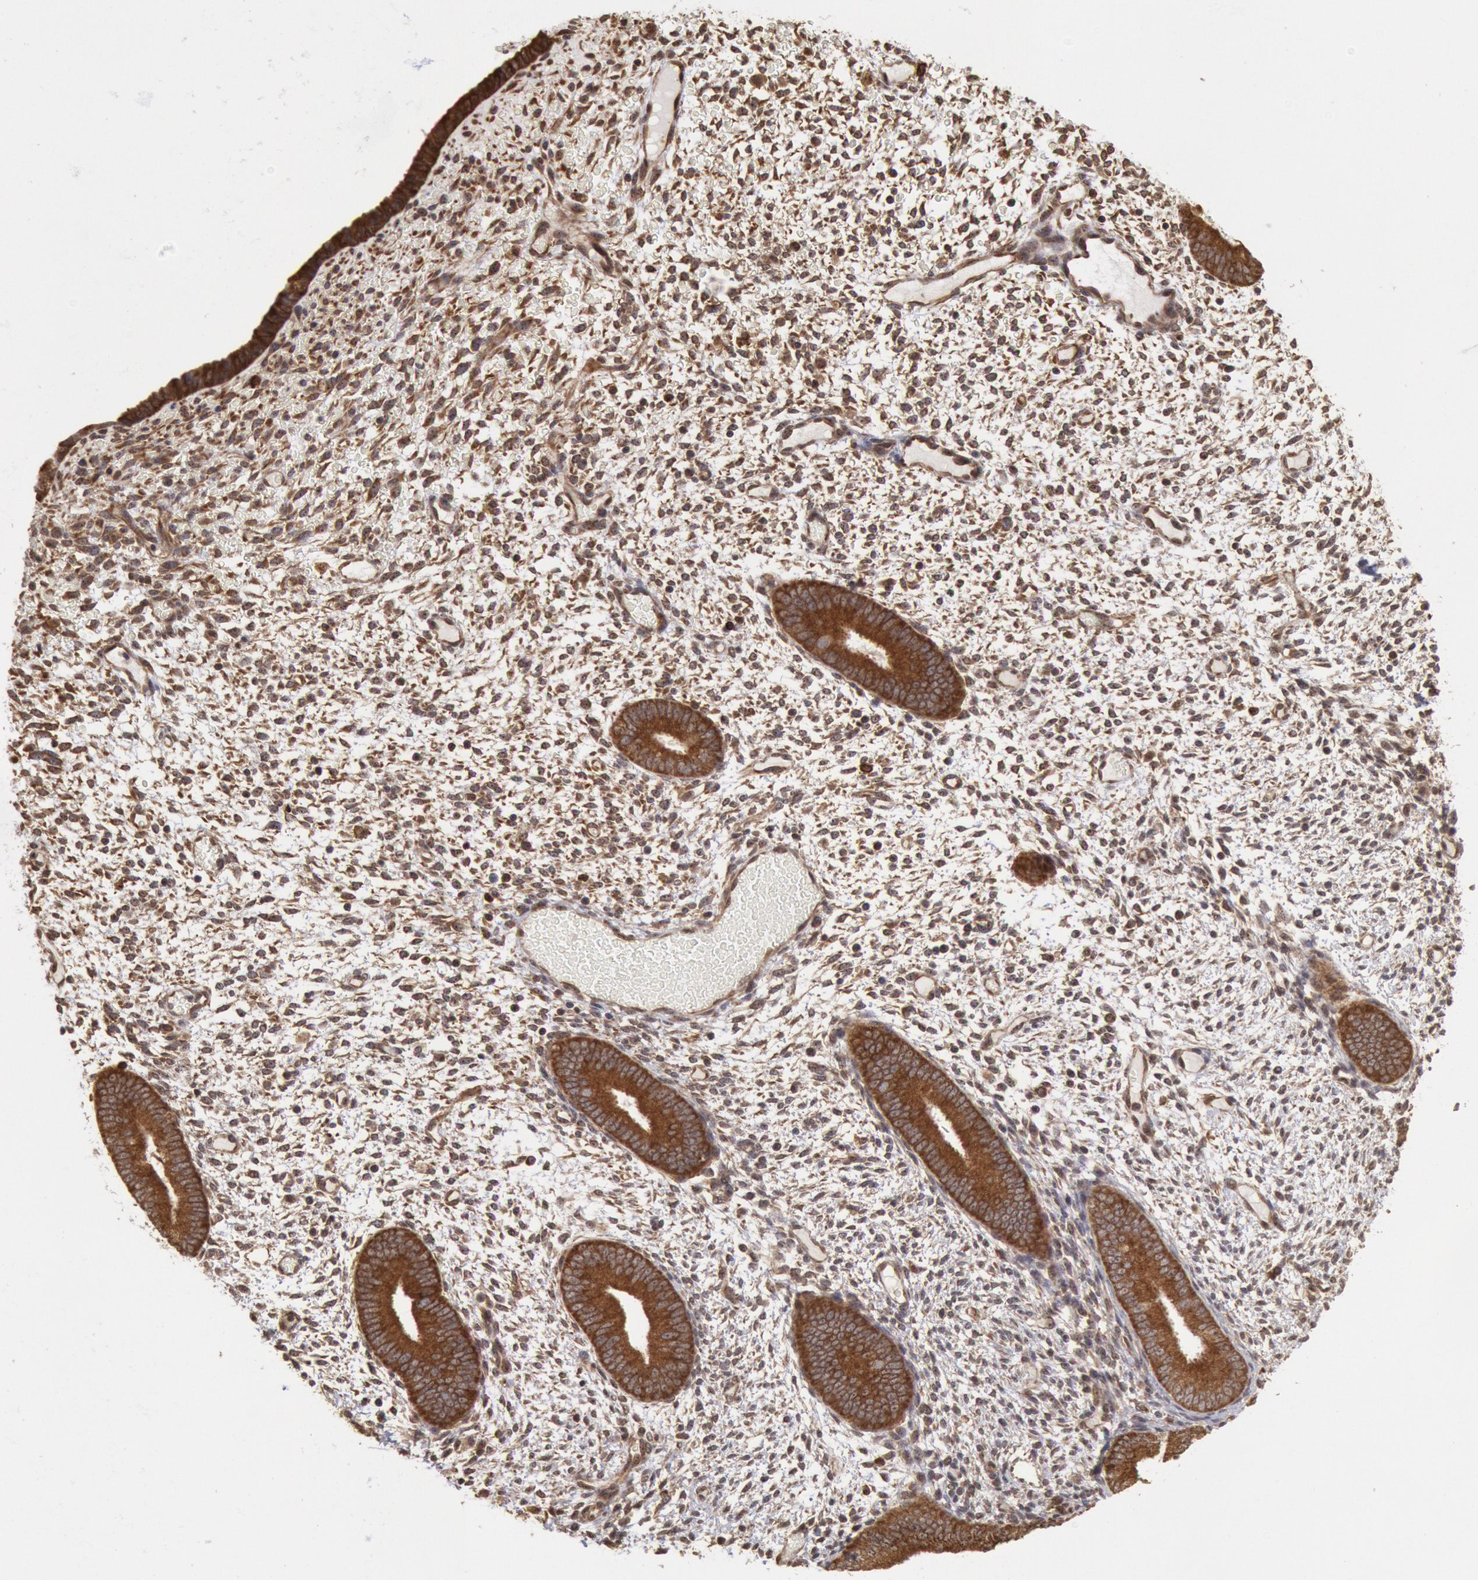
{"staining": {"intensity": "weak", "quantity": "25%-75%", "location": "cytoplasmic/membranous"}, "tissue": "endometrium", "cell_type": "Cells in endometrial stroma", "image_type": "normal", "snomed": [{"axis": "morphology", "description": "Normal tissue, NOS"}, {"axis": "topography", "description": "Endometrium"}], "caption": "Endometrium stained with immunohistochemistry (IHC) demonstrates weak cytoplasmic/membranous expression in approximately 25%-75% of cells in endometrial stroma. Nuclei are stained in blue.", "gene": "STX17", "patient": {"sex": "female", "age": 42}}